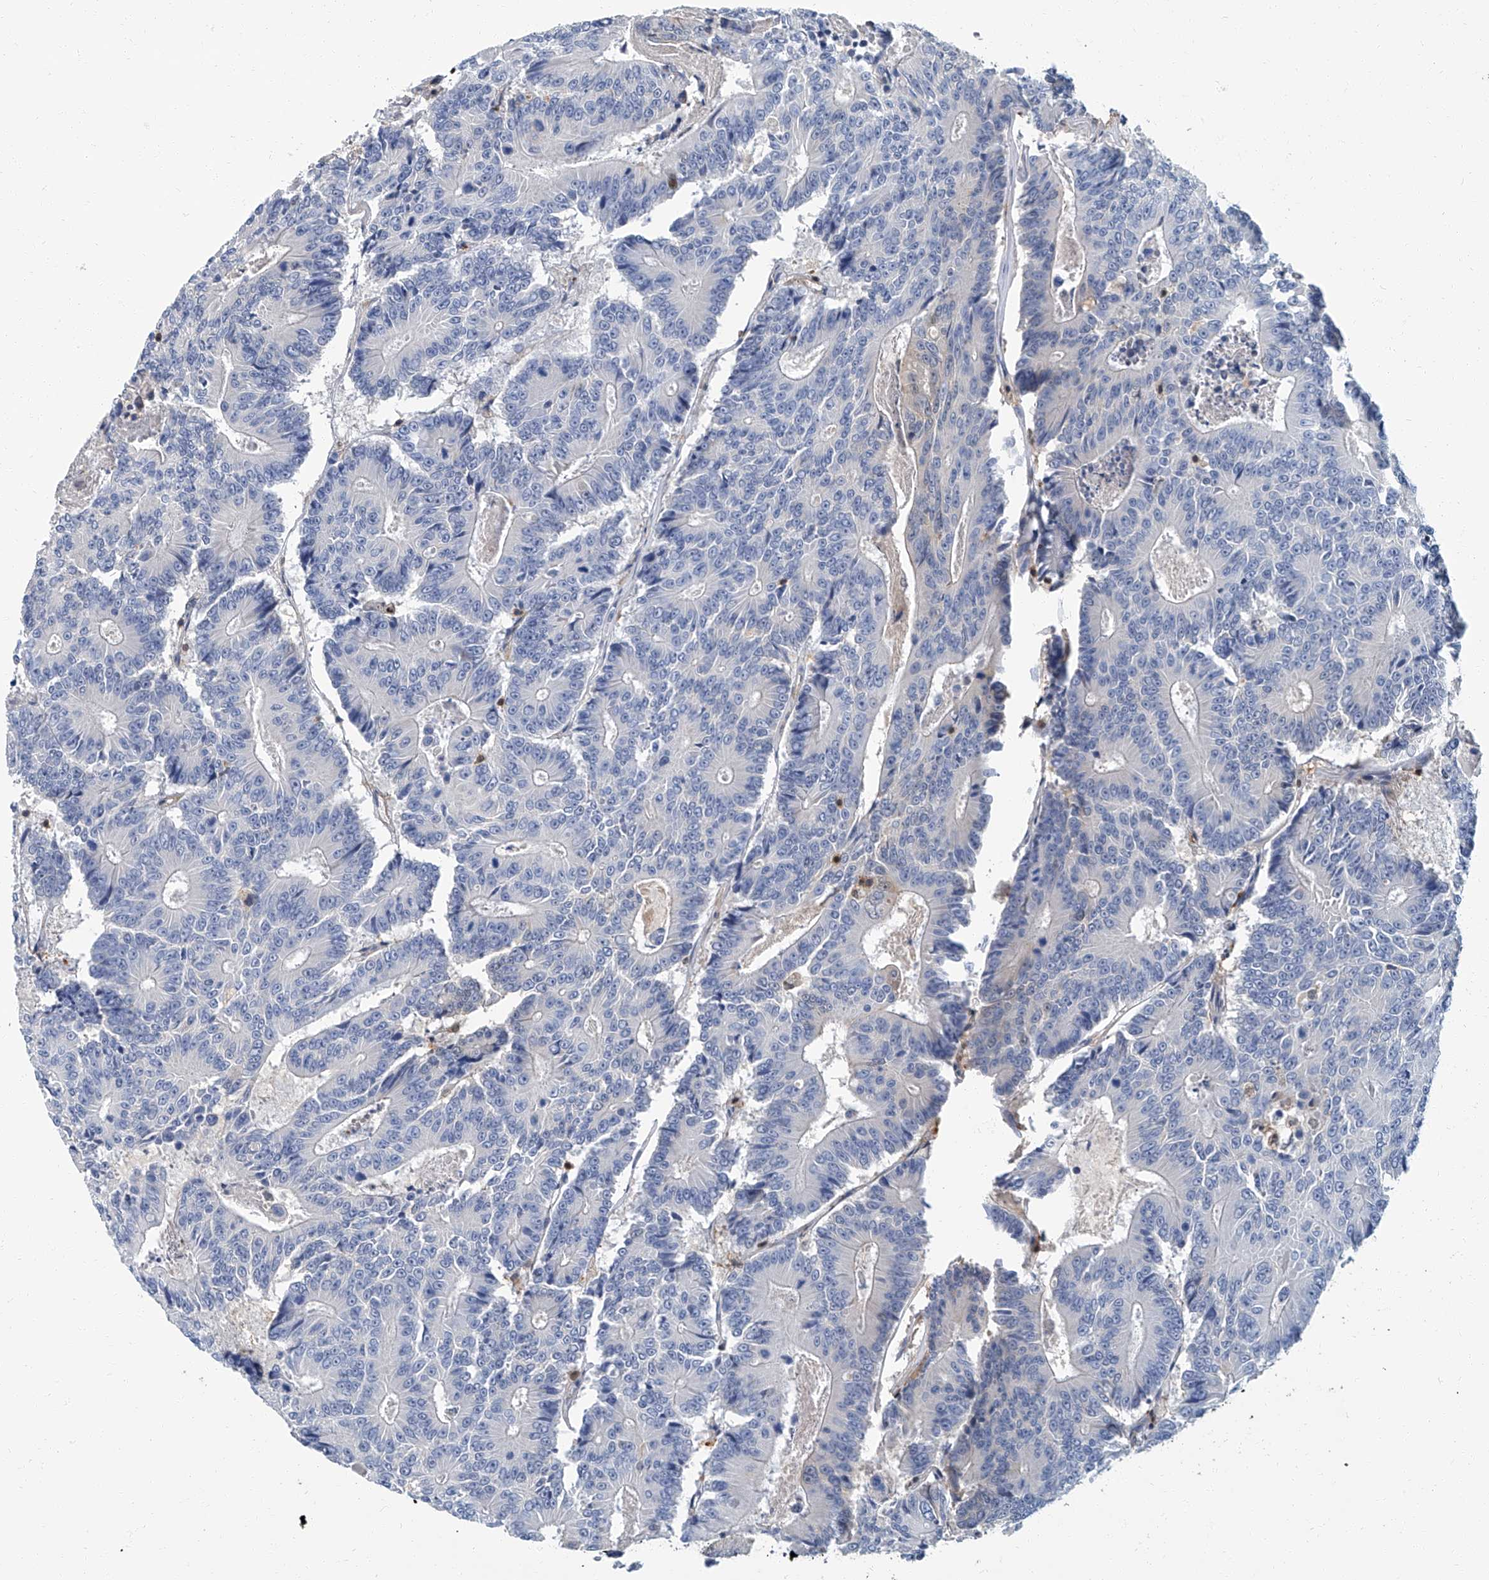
{"staining": {"intensity": "negative", "quantity": "none", "location": "none"}, "tissue": "colorectal cancer", "cell_type": "Tumor cells", "image_type": "cancer", "snomed": [{"axis": "morphology", "description": "Adenocarcinoma, NOS"}, {"axis": "topography", "description": "Colon"}], "caption": "IHC image of colorectal adenocarcinoma stained for a protein (brown), which shows no expression in tumor cells. (Brightfield microscopy of DAB (3,3'-diaminobenzidine) IHC at high magnification).", "gene": "PSMB10", "patient": {"sex": "male", "age": 83}}